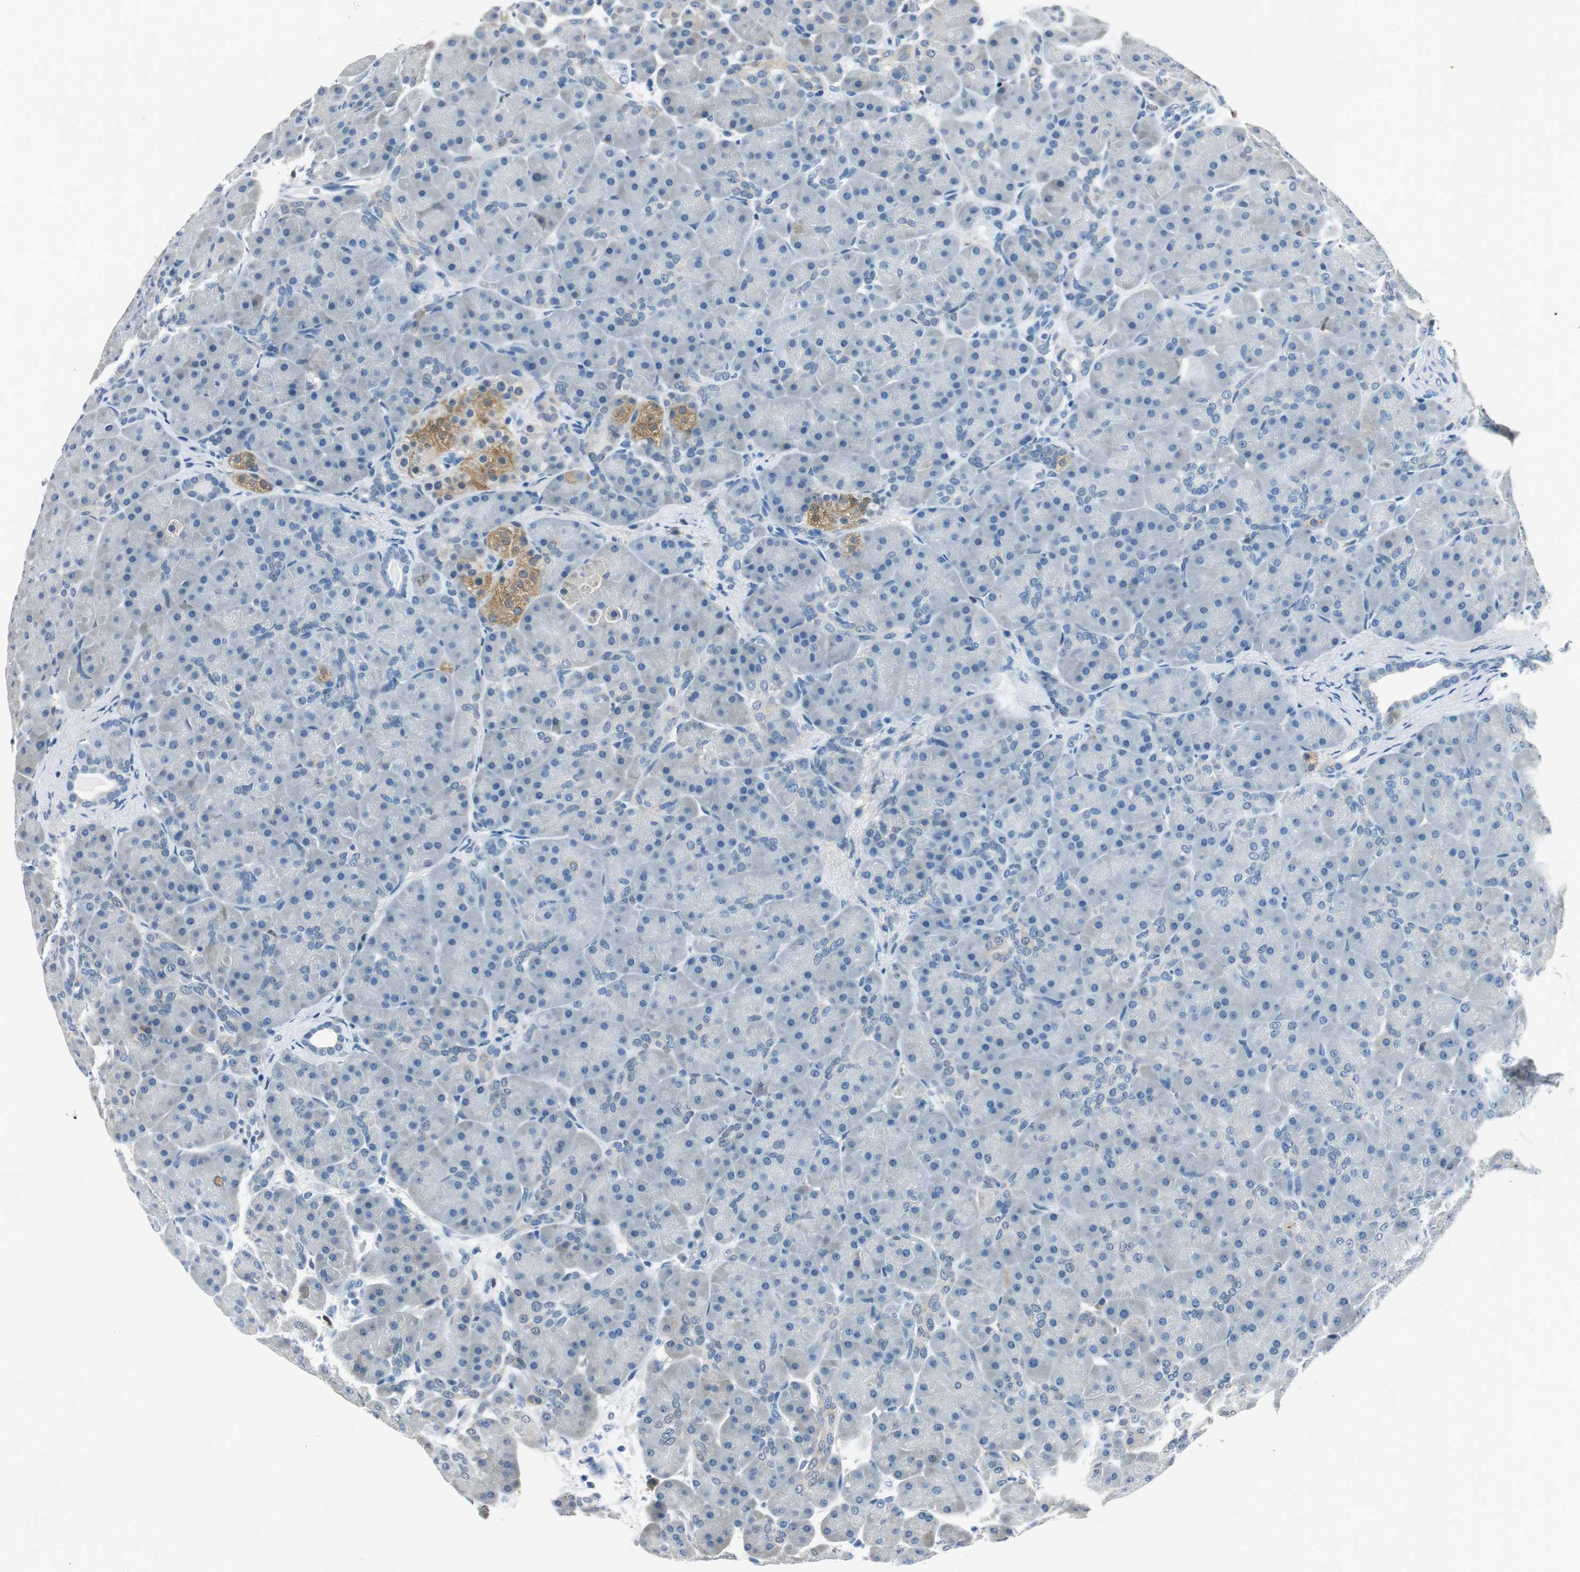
{"staining": {"intensity": "negative", "quantity": "none", "location": "none"}, "tissue": "pancreas", "cell_type": "Exocrine glandular cells", "image_type": "normal", "snomed": [{"axis": "morphology", "description": "Normal tissue, NOS"}, {"axis": "topography", "description": "Pancreas"}], "caption": "Immunohistochemical staining of normal human pancreas shows no significant expression in exocrine glandular cells.", "gene": "ME1", "patient": {"sex": "male", "age": 66}}